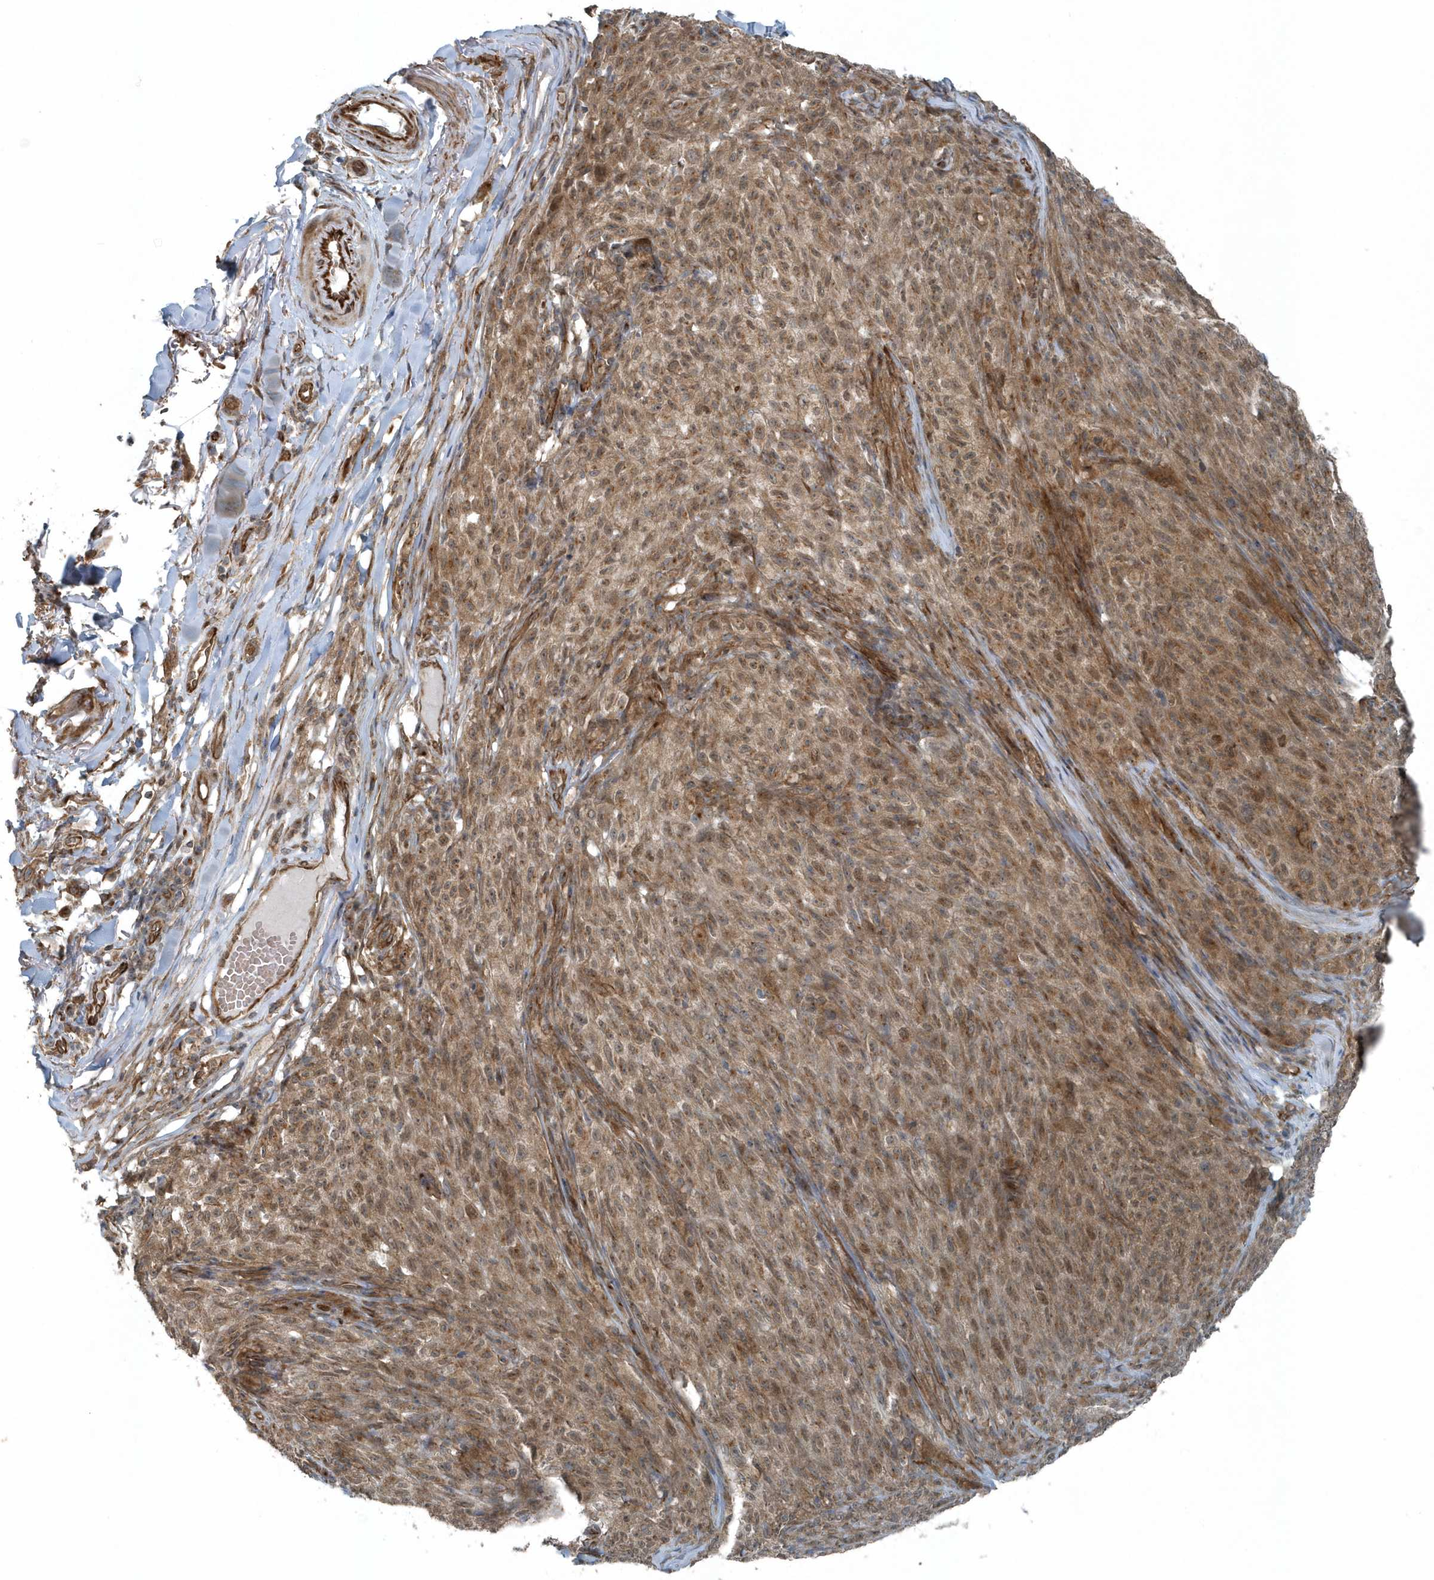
{"staining": {"intensity": "moderate", "quantity": ">75%", "location": "cytoplasmic/membranous"}, "tissue": "melanoma", "cell_type": "Tumor cells", "image_type": "cancer", "snomed": [{"axis": "morphology", "description": "Malignant melanoma, NOS"}, {"axis": "topography", "description": "Skin"}], "caption": "A histopathology image of human melanoma stained for a protein exhibits moderate cytoplasmic/membranous brown staining in tumor cells. Nuclei are stained in blue.", "gene": "GCC2", "patient": {"sex": "female", "age": 82}}